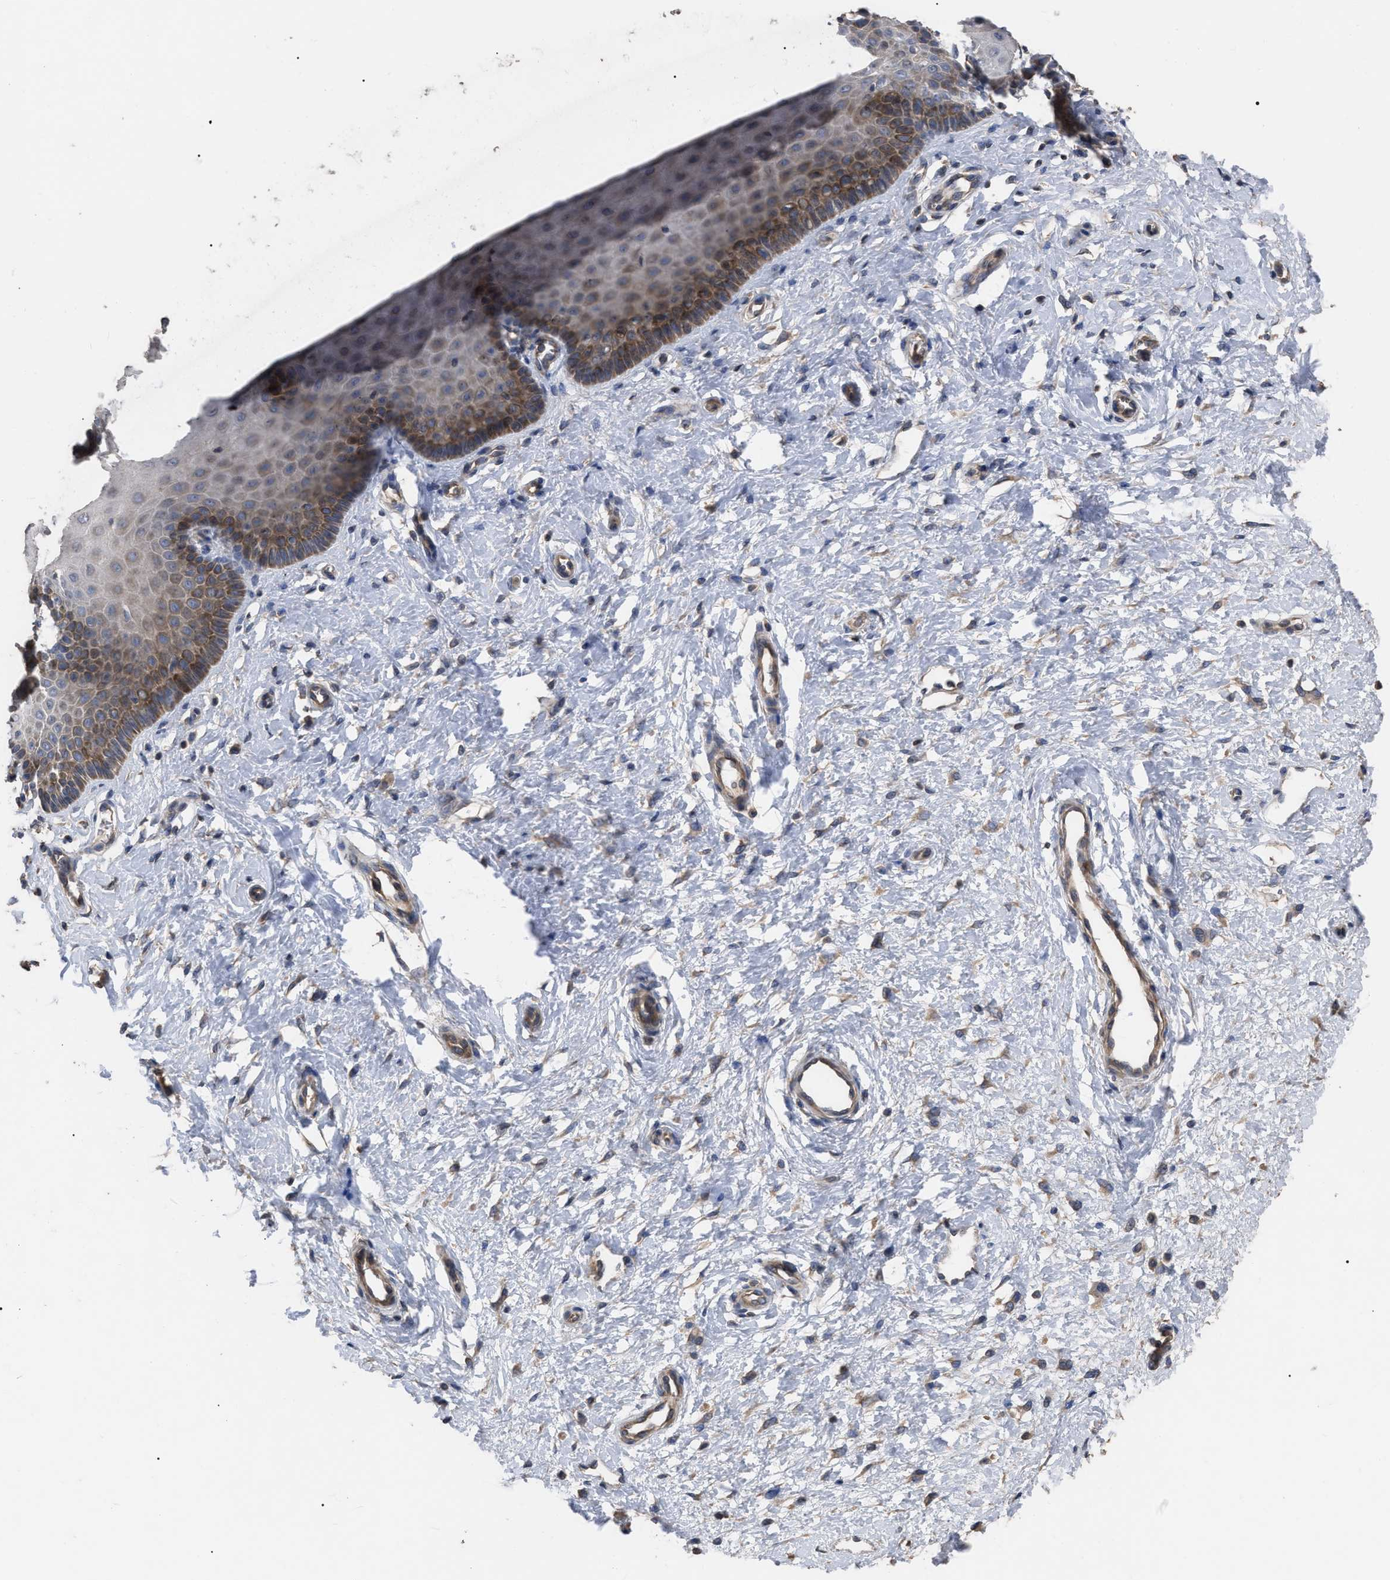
{"staining": {"intensity": "moderate", "quantity": "25%-75%", "location": "cytoplasmic/membranous"}, "tissue": "cervix", "cell_type": "Squamous epithelial cells", "image_type": "normal", "snomed": [{"axis": "morphology", "description": "Normal tissue, NOS"}, {"axis": "topography", "description": "Cervix"}], "caption": "A medium amount of moderate cytoplasmic/membranous positivity is present in approximately 25%-75% of squamous epithelial cells in unremarkable cervix. (IHC, brightfield microscopy, high magnification).", "gene": "BTN2A1", "patient": {"sex": "female", "age": 55}}